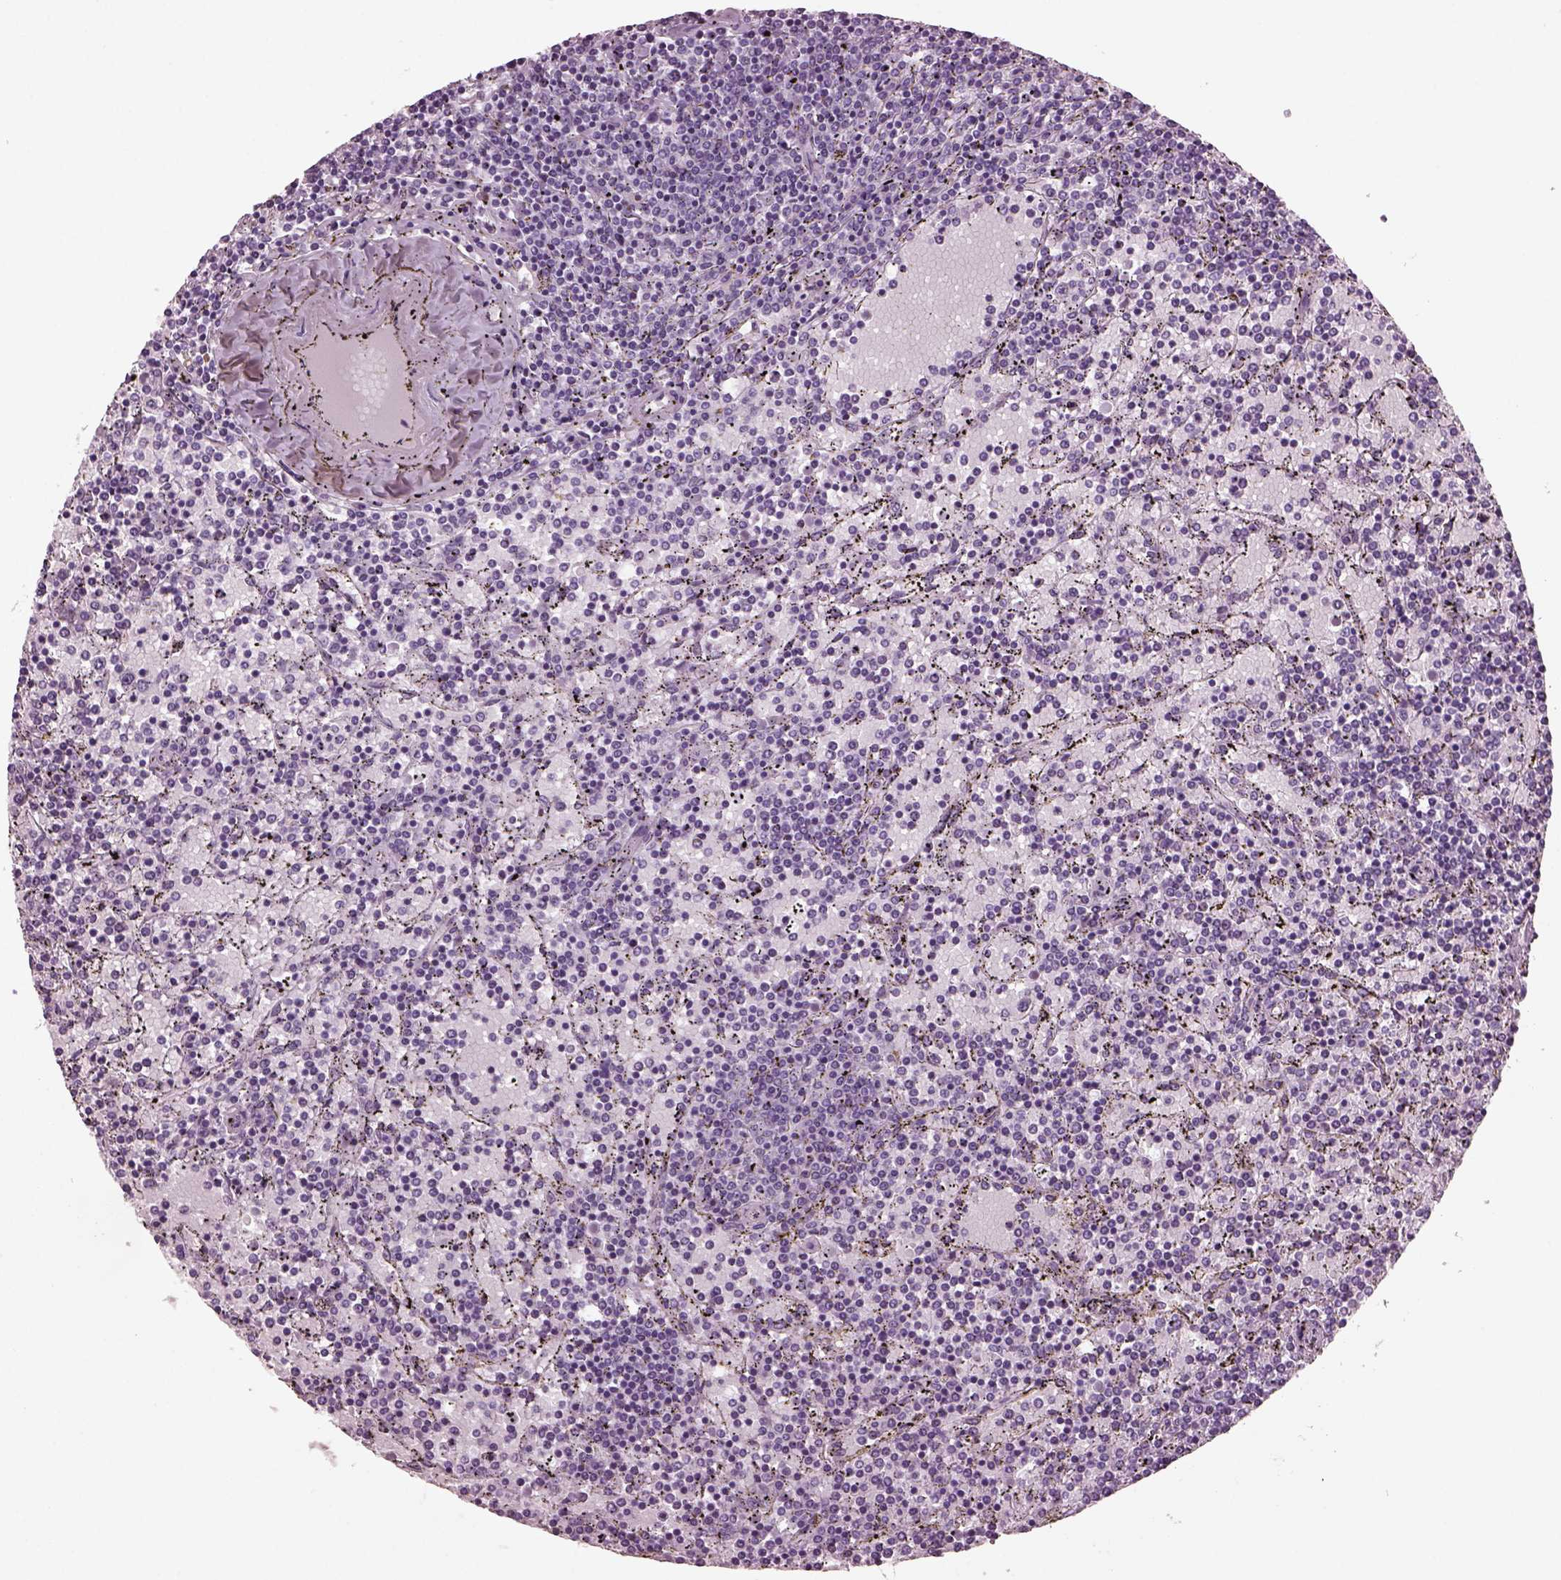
{"staining": {"intensity": "negative", "quantity": "none", "location": "none"}, "tissue": "lymphoma", "cell_type": "Tumor cells", "image_type": "cancer", "snomed": [{"axis": "morphology", "description": "Malignant lymphoma, non-Hodgkin's type, Low grade"}, {"axis": "topography", "description": "Spleen"}], "caption": "This is an immunohistochemistry (IHC) micrograph of lymphoma. There is no expression in tumor cells.", "gene": "PRR9", "patient": {"sex": "female", "age": 77}}